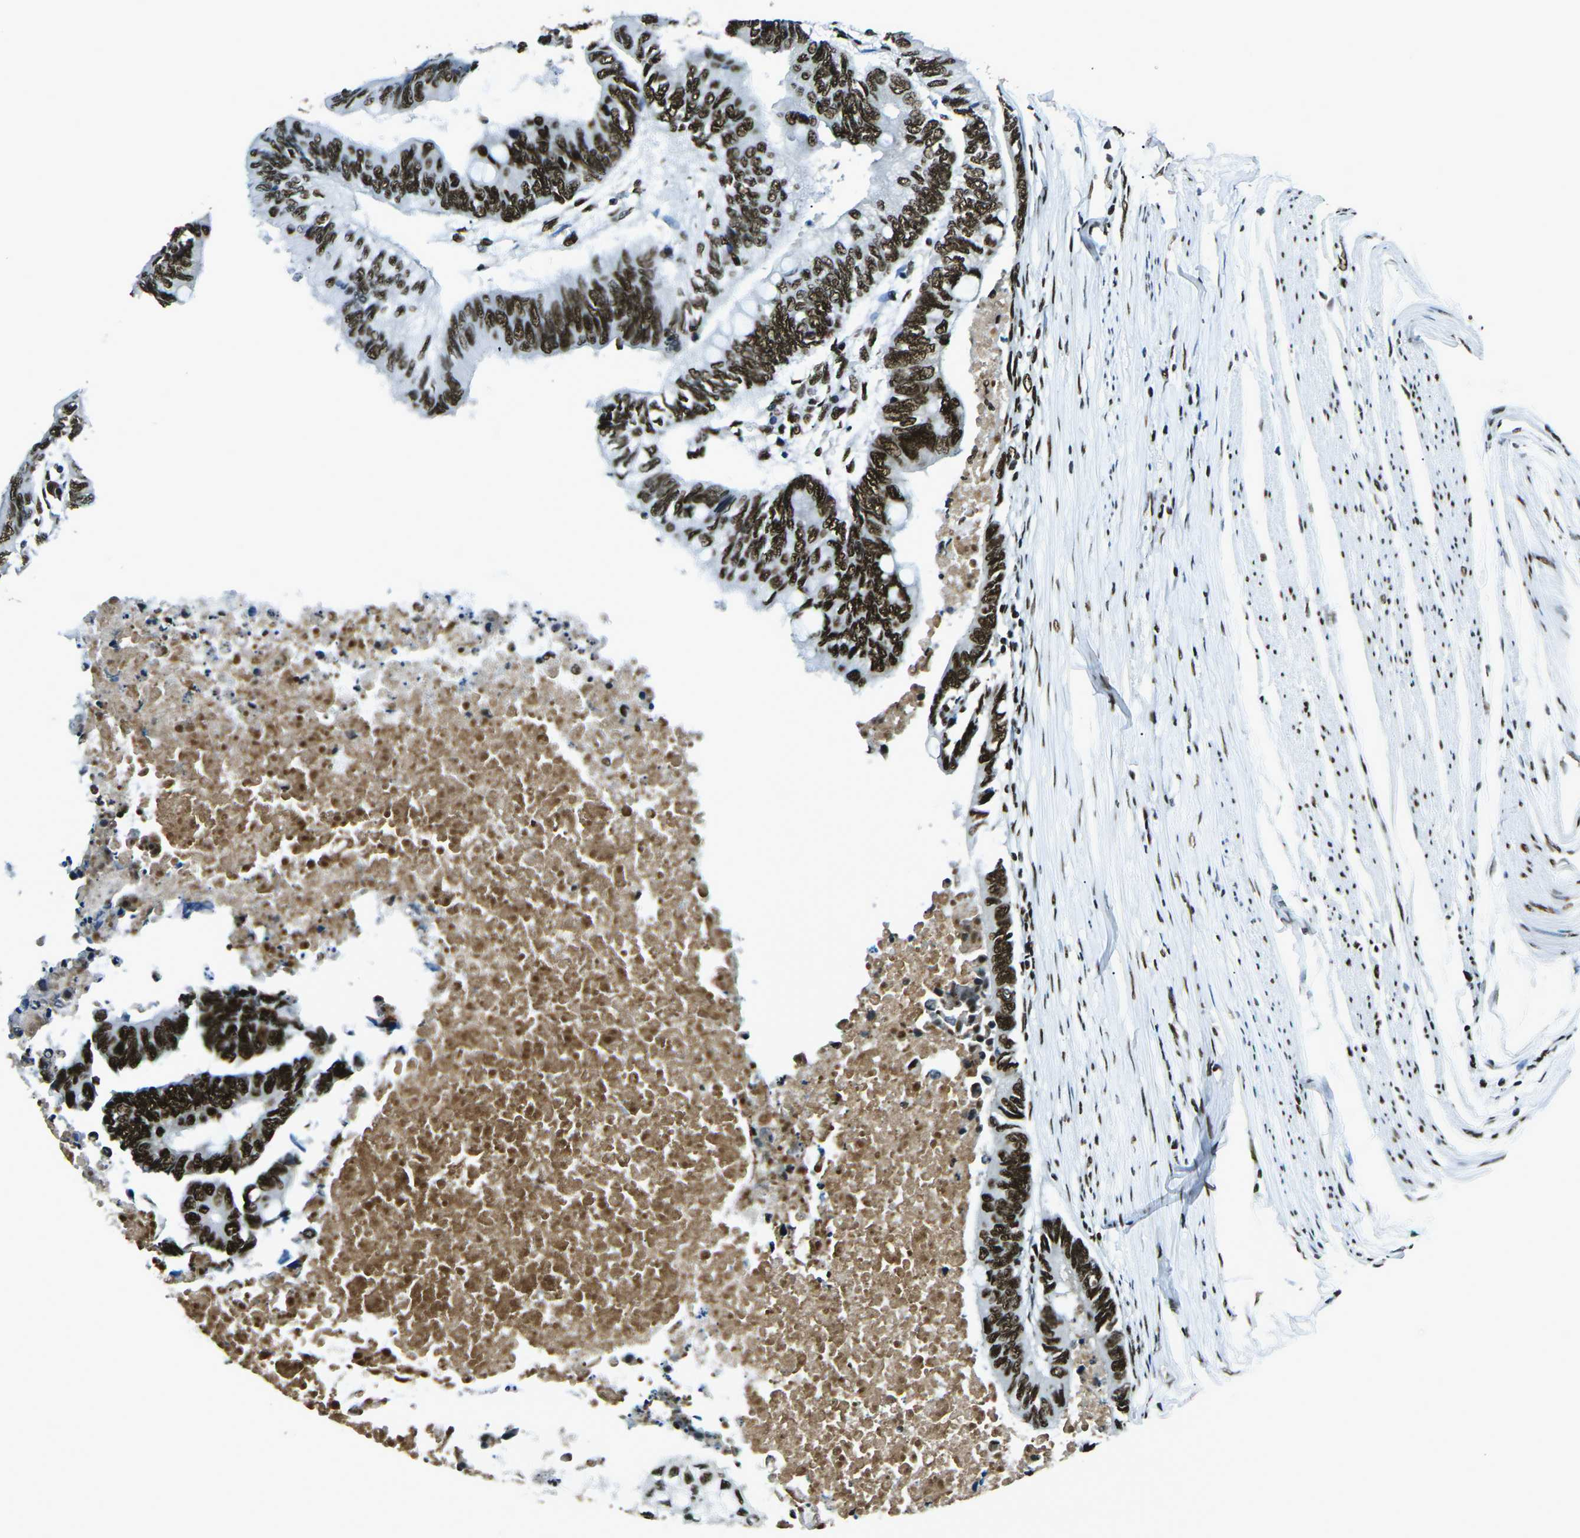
{"staining": {"intensity": "strong", "quantity": ">75%", "location": "nuclear"}, "tissue": "colorectal cancer", "cell_type": "Tumor cells", "image_type": "cancer", "snomed": [{"axis": "morphology", "description": "Normal tissue, NOS"}, {"axis": "morphology", "description": "Adenocarcinoma, NOS"}, {"axis": "topography", "description": "Rectum"}, {"axis": "topography", "description": "Peripheral nerve tissue"}], "caption": "Adenocarcinoma (colorectal) was stained to show a protein in brown. There is high levels of strong nuclear staining in approximately >75% of tumor cells.", "gene": "HNRNPL", "patient": {"sex": "male", "age": 92}}